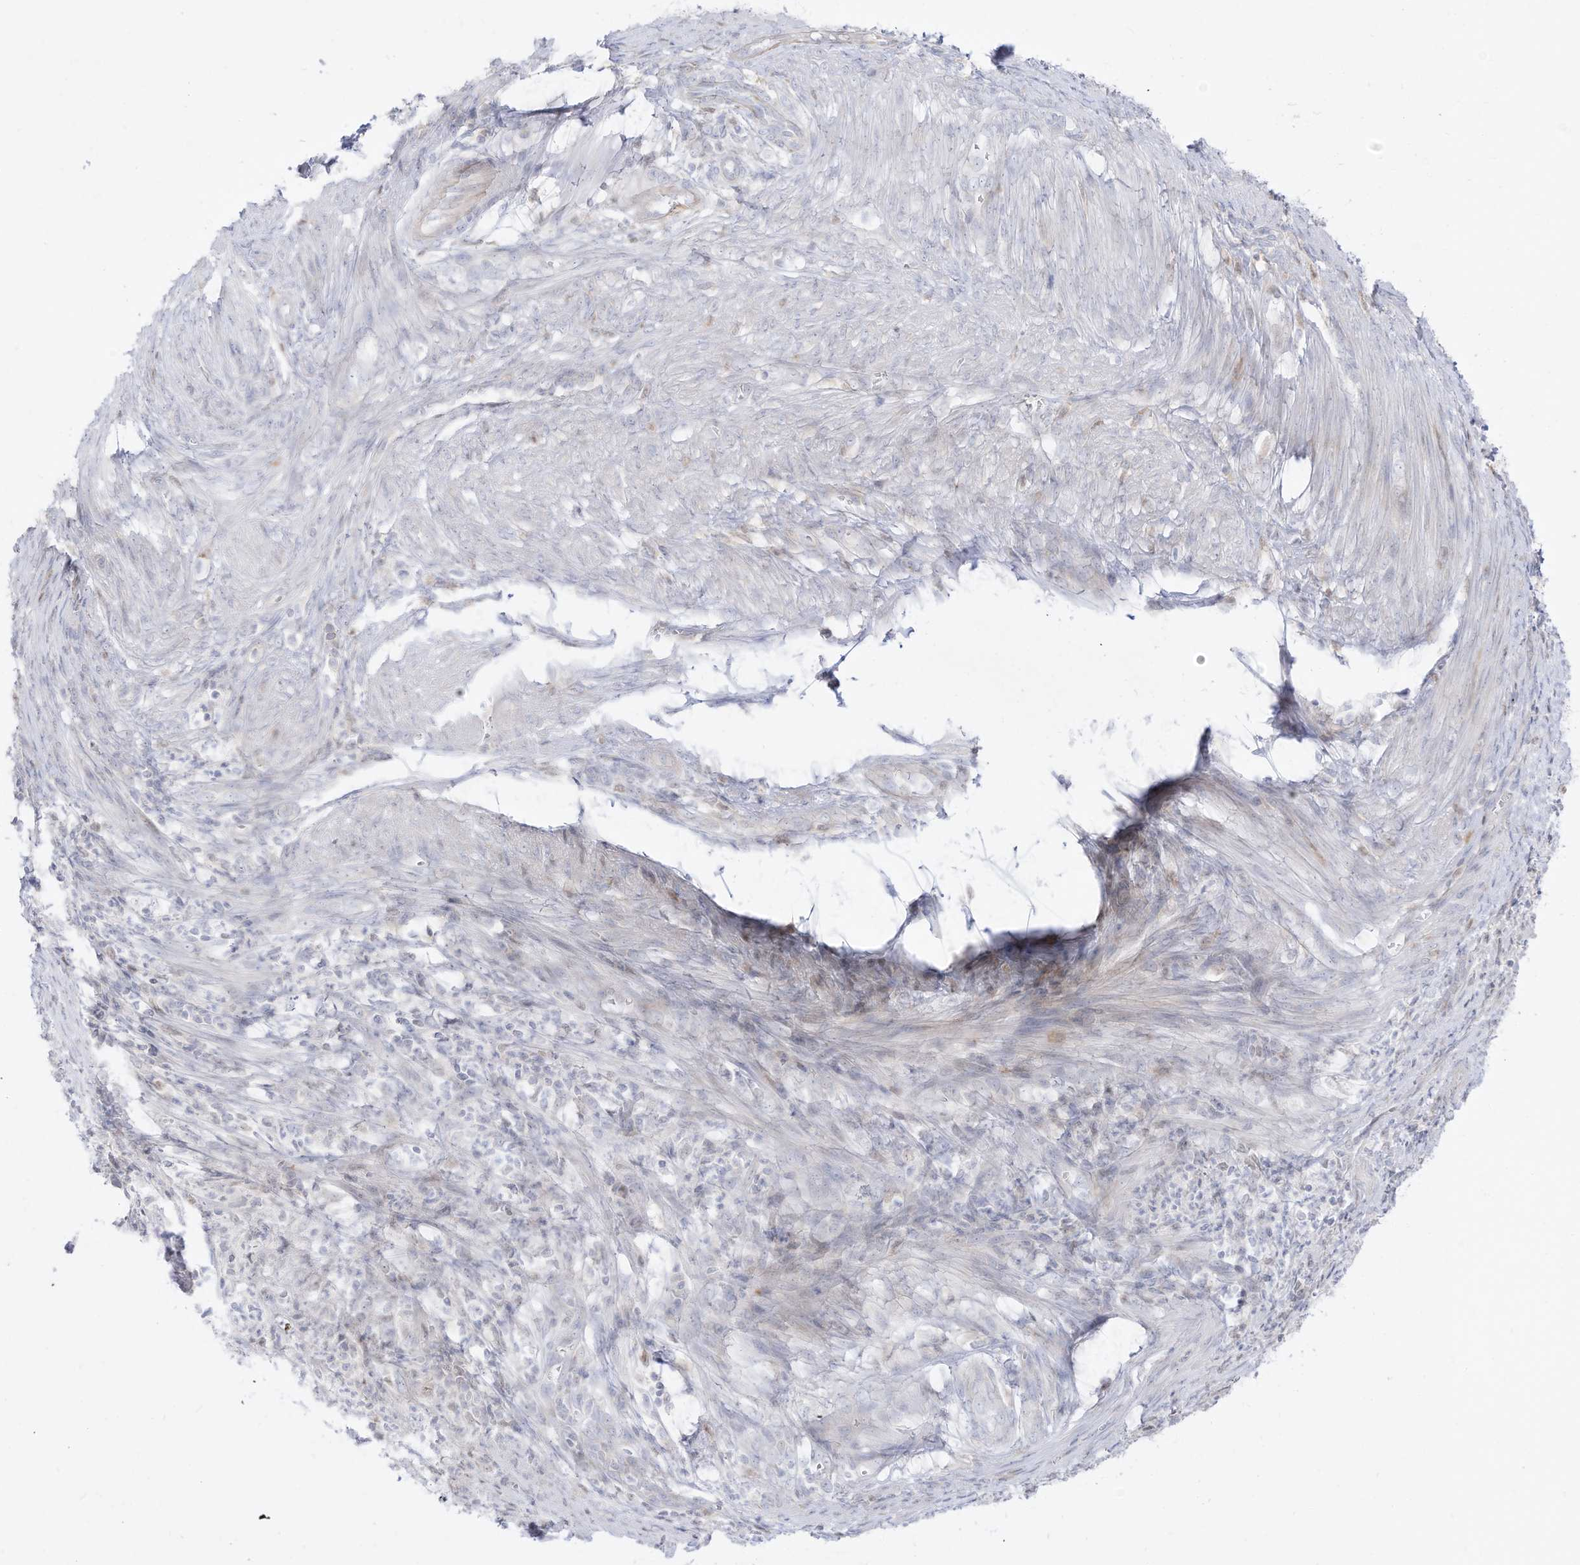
{"staining": {"intensity": "negative", "quantity": "none", "location": "none"}, "tissue": "endometrial cancer", "cell_type": "Tumor cells", "image_type": "cancer", "snomed": [{"axis": "morphology", "description": "Adenocarcinoma, NOS"}, {"axis": "topography", "description": "Endometrium"}], "caption": "This is an IHC histopathology image of endometrial cancer (adenocarcinoma). There is no expression in tumor cells.", "gene": "DMKN", "patient": {"sex": "female", "age": 51}}